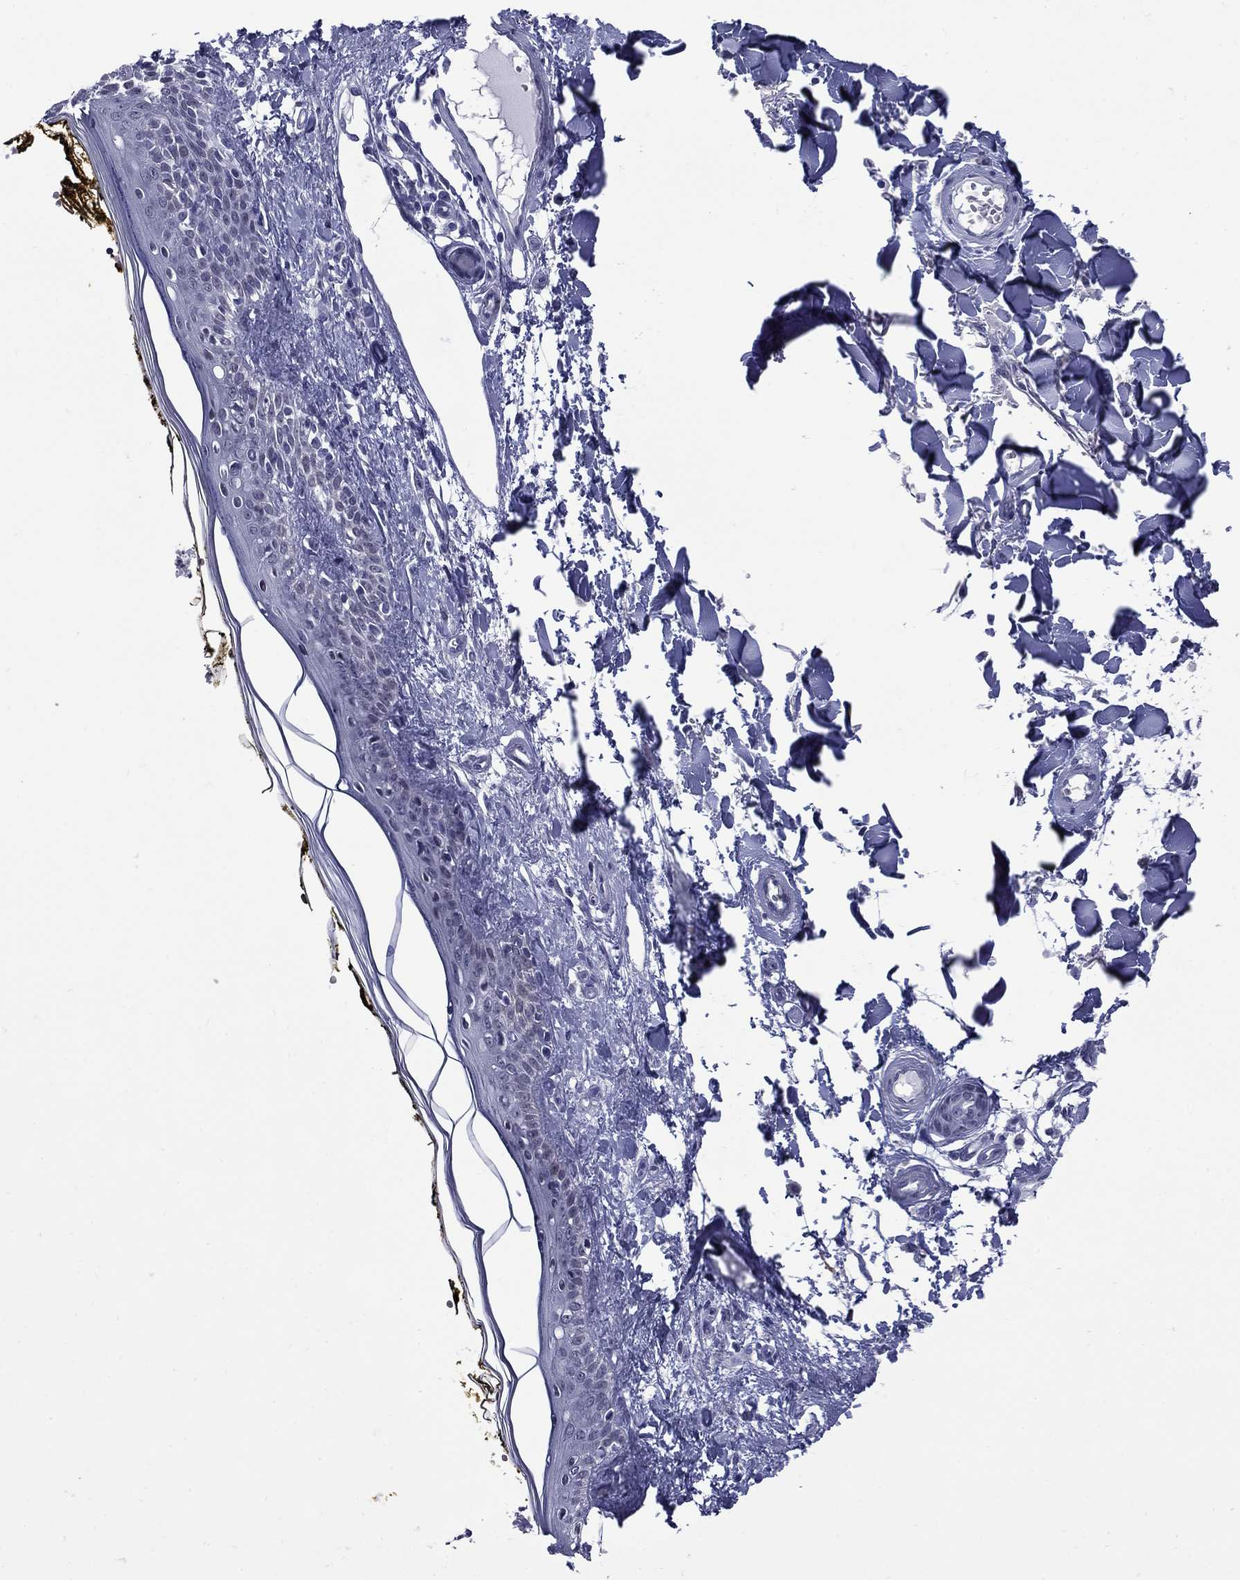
{"staining": {"intensity": "negative", "quantity": "none", "location": "none"}, "tissue": "skin", "cell_type": "Fibroblasts", "image_type": "normal", "snomed": [{"axis": "morphology", "description": "Normal tissue, NOS"}, {"axis": "topography", "description": "Skin"}], "caption": "DAB immunohistochemical staining of unremarkable skin shows no significant positivity in fibroblasts.", "gene": "MGARP", "patient": {"sex": "male", "age": 76}}